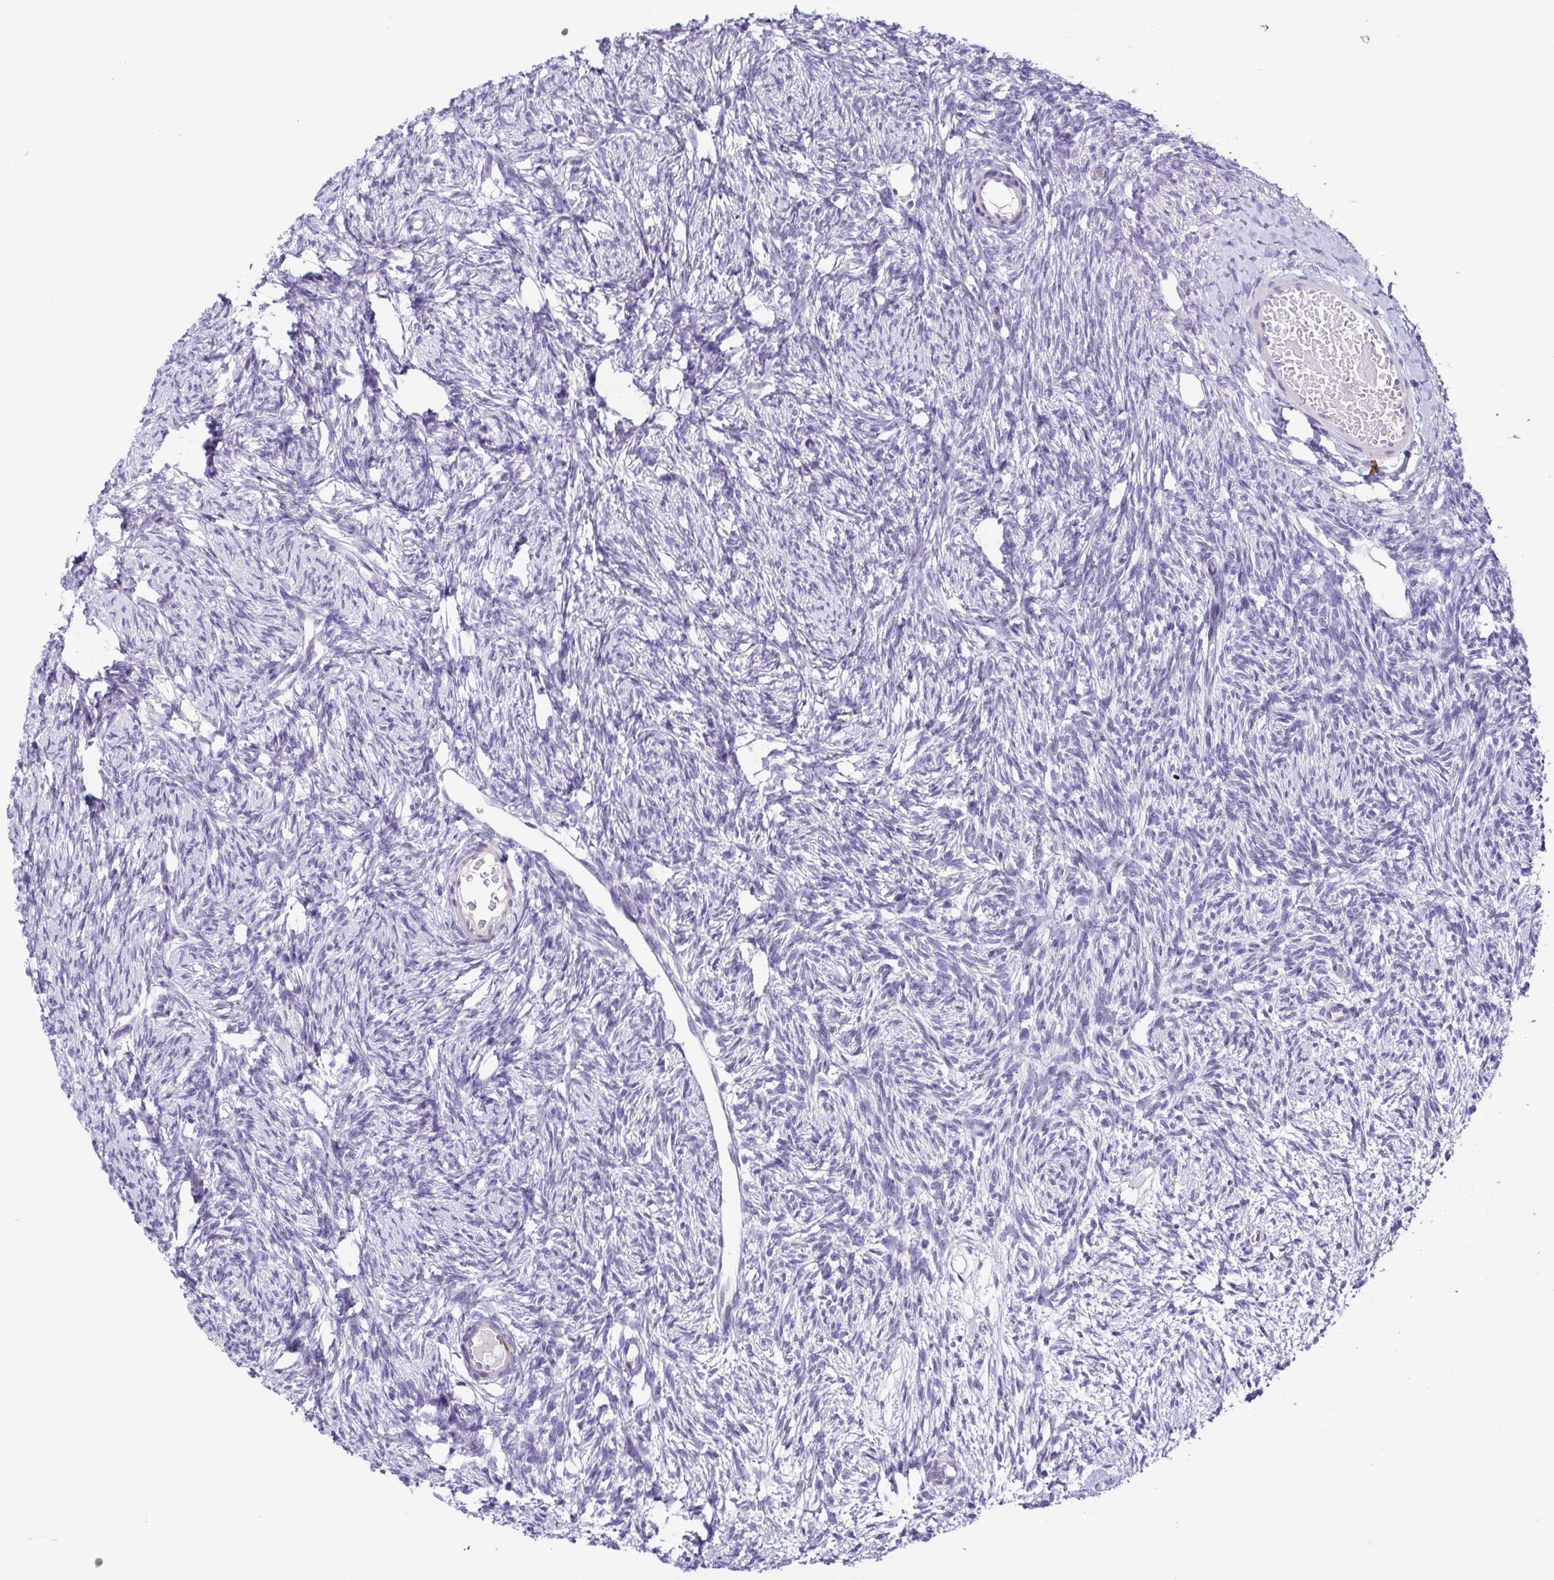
{"staining": {"intensity": "weak", "quantity": "<25%", "location": "cytoplasmic/membranous"}, "tissue": "ovary", "cell_type": "Follicle cells", "image_type": "normal", "snomed": [{"axis": "morphology", "description": "Normal tissue, NOS"}, {"axis": "topography", "description": "Ovary"}], "caption": "The photomicrograph displays no staining of follicle cells in normal ovary.", "gene": "TERT", "patient": {"sex": "female", "age": 33}}